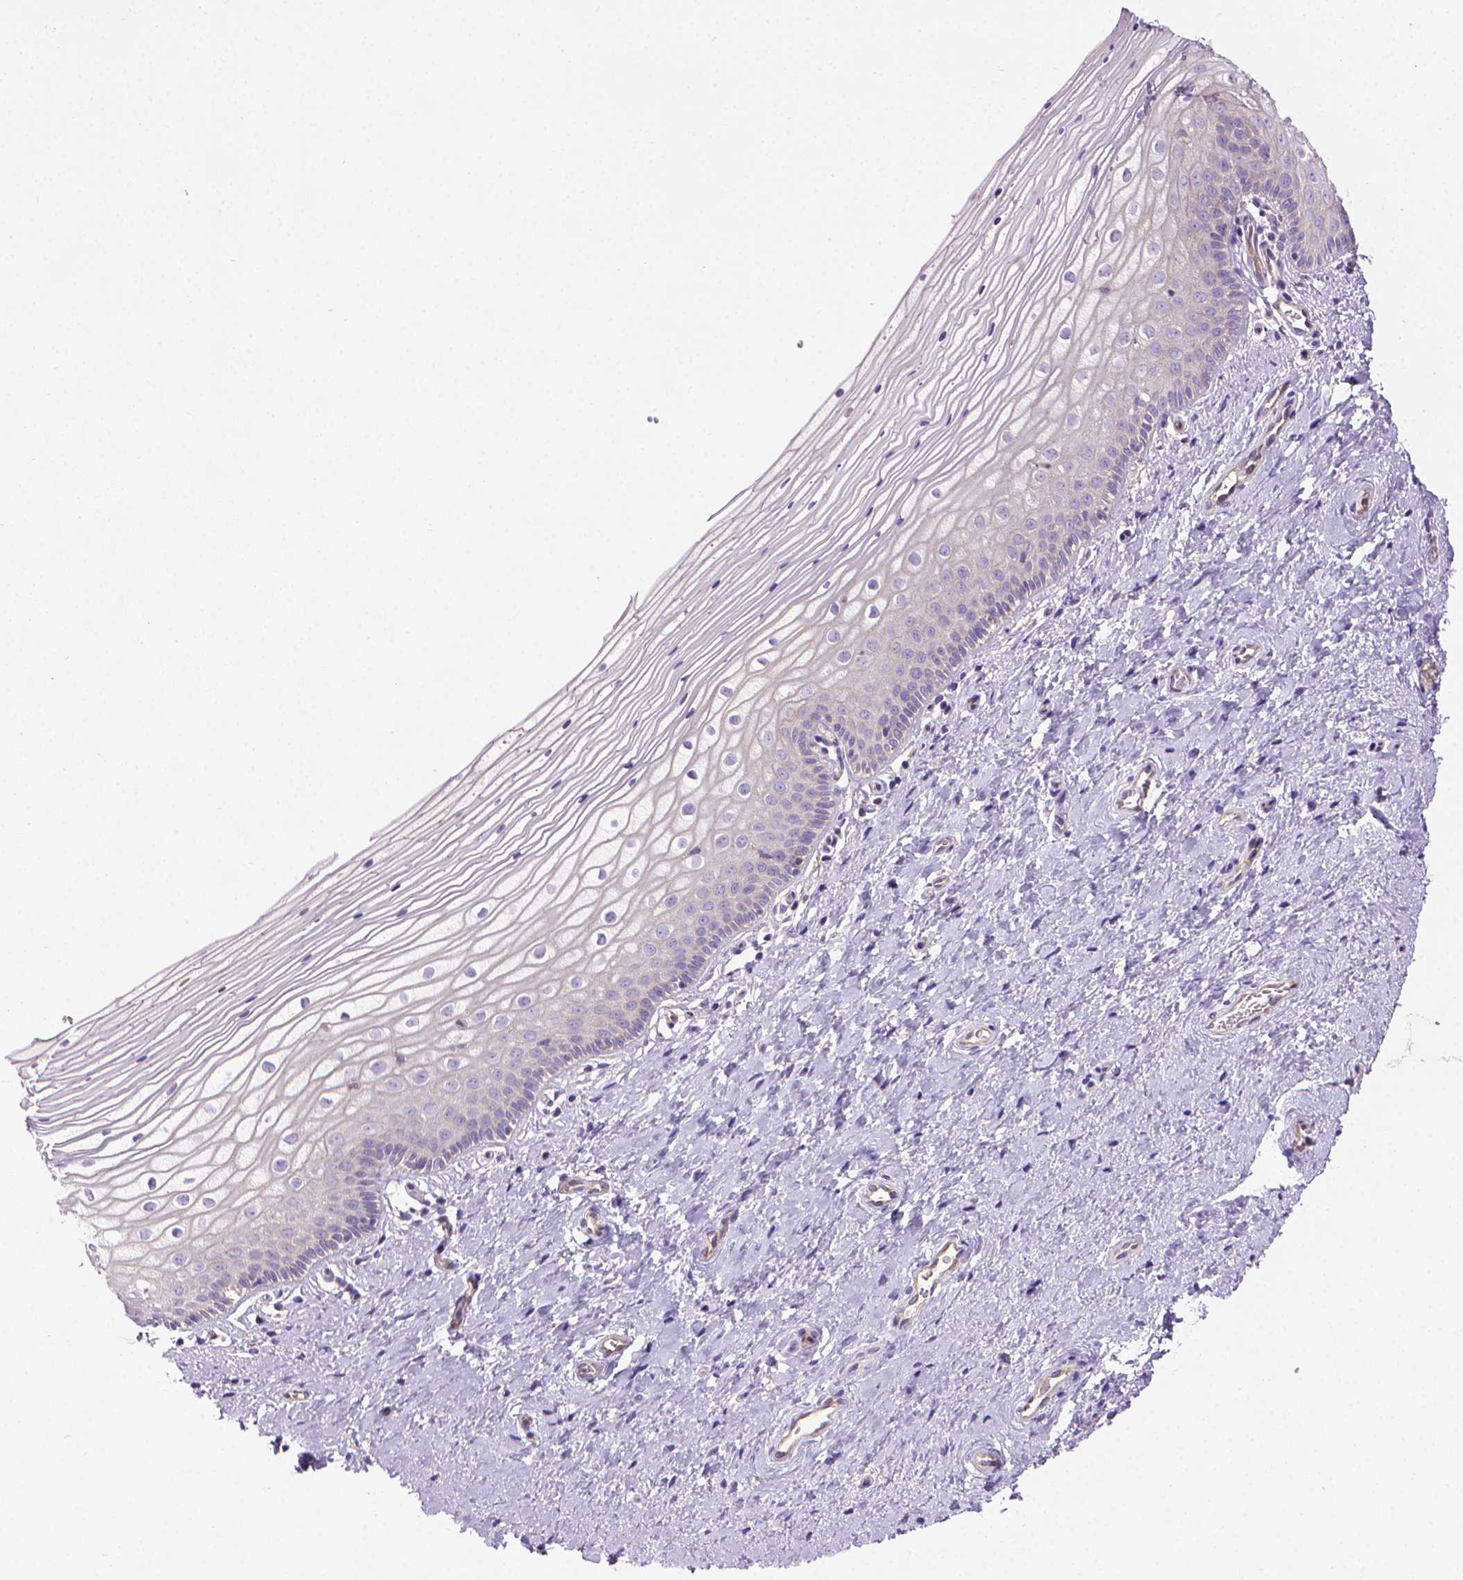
{"staining": {"intensity": "negative", "quantity": "none", "location": "none"}, "tissue": "vagina", "cell_type": "Squamous epithelial cells", "image_type": "normal", "snomed": [{"axis": "morphology", "description": "Normal tissue, NOS"}, {"axis": "topography", "description": "Vagina"}], "caption": "This is a photomicrograph of immunohistochemistry (IHC) staining of unremarkable vagina, which shows no expression in squamous epithelial cells.", "gene": "SLC51B", "patient": {"sex": "female", "age": 39}}